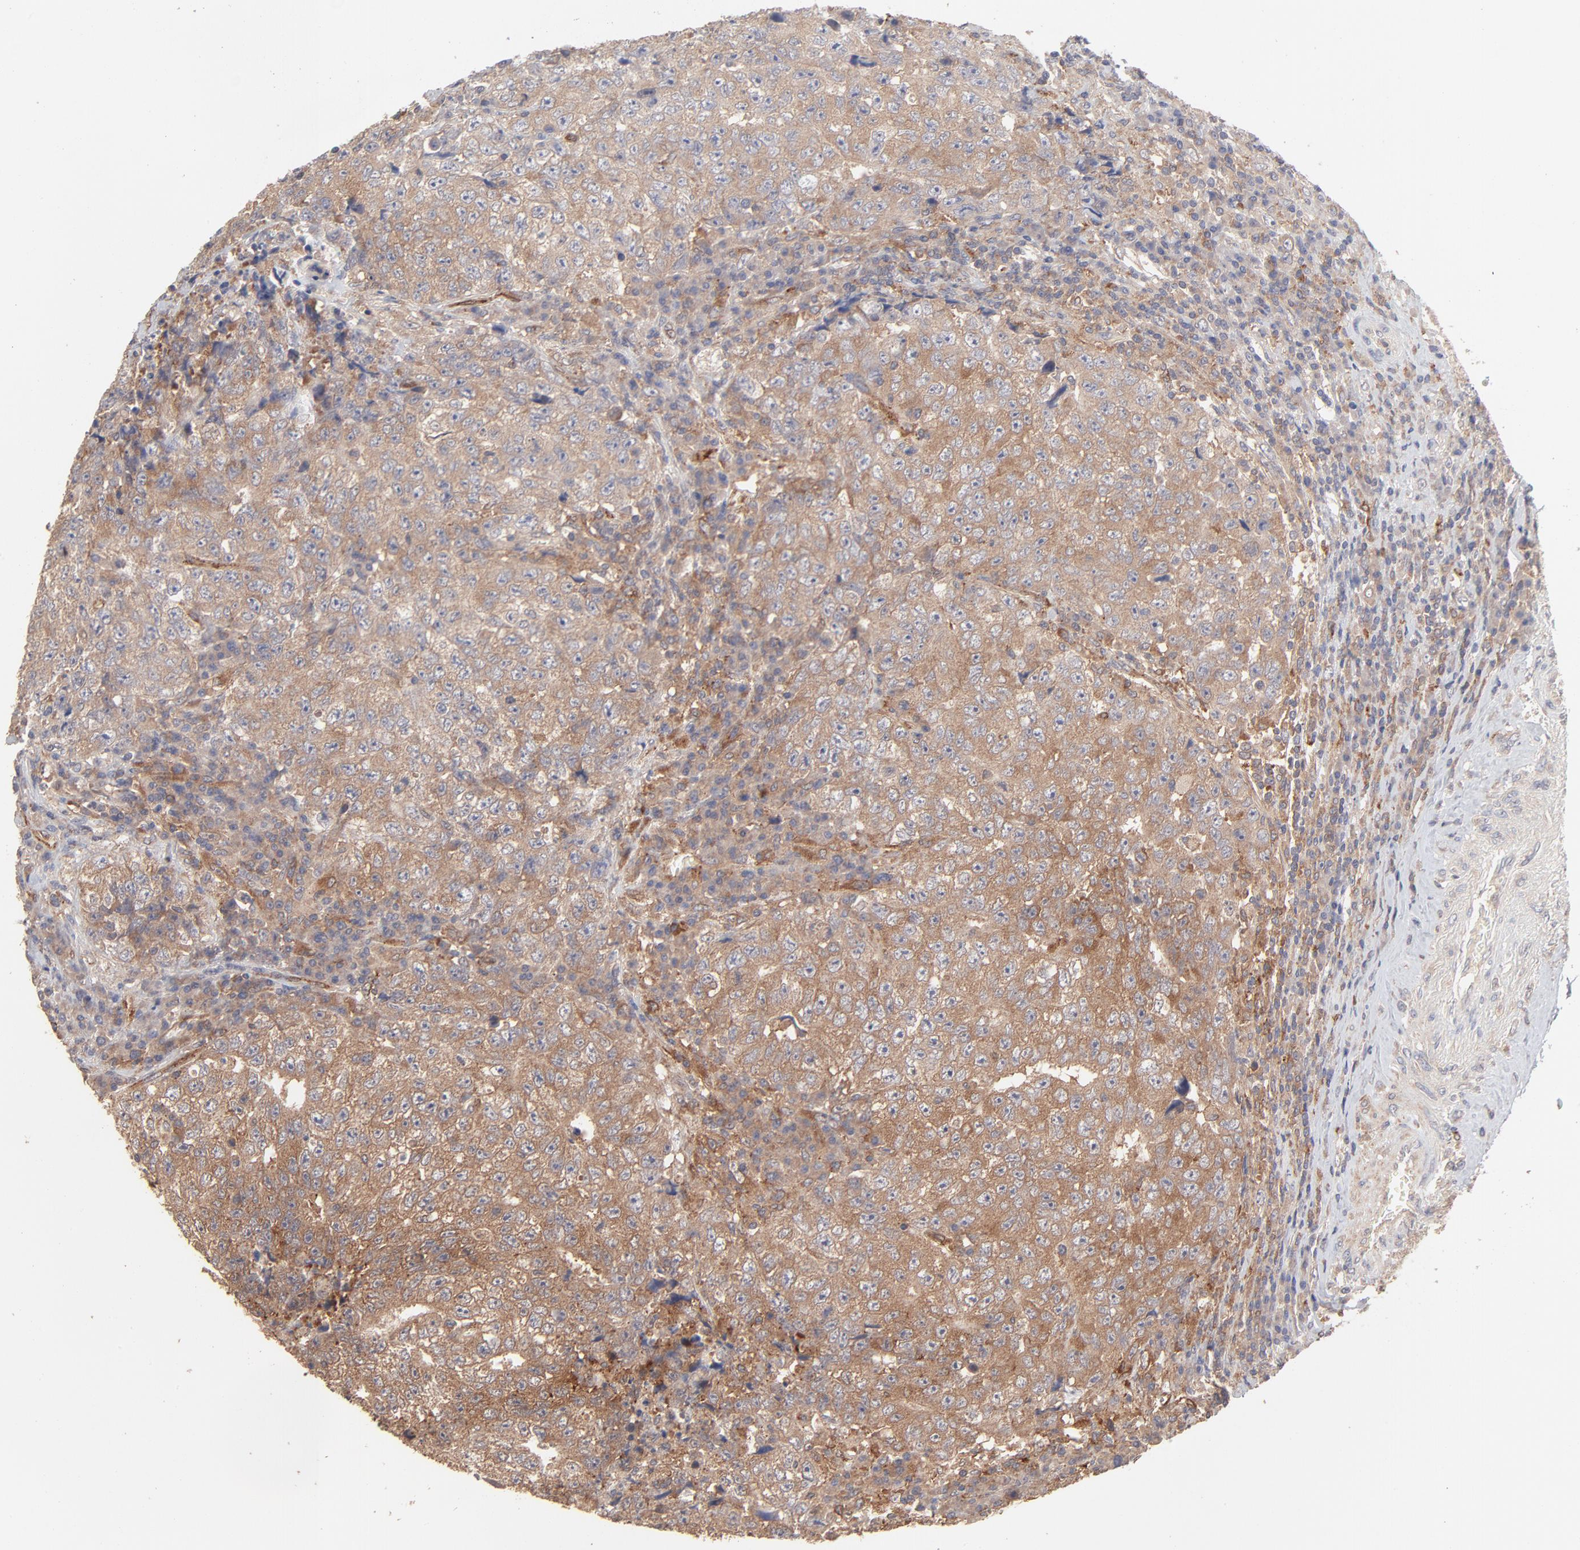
{"staining": {"intensity": "moderate", "quantity": ">75%", "location": "cytoplasmic/membranous"}, "tissue": "testis cancer", "cell_type": "Tumor cells", "image_type": "cancer", "snomed": [{"axis": "morphology", "description": "Necrosis, NOS"}, {"axis": "morphology", "description": "Carcinoma, Embryonal, NOS"}, {"axis": "topography", "description": "Testis"}], "caption": "A histopathology image showing moderate cytoplasmic/membranous positivity in approximately >75% of tumor cells in embryonal carcinoma (testis), as visualized by brown immunohistochemical staining.", "gene": "IVNS1ABP", "patient": {"sex": "male", "age": 19}}